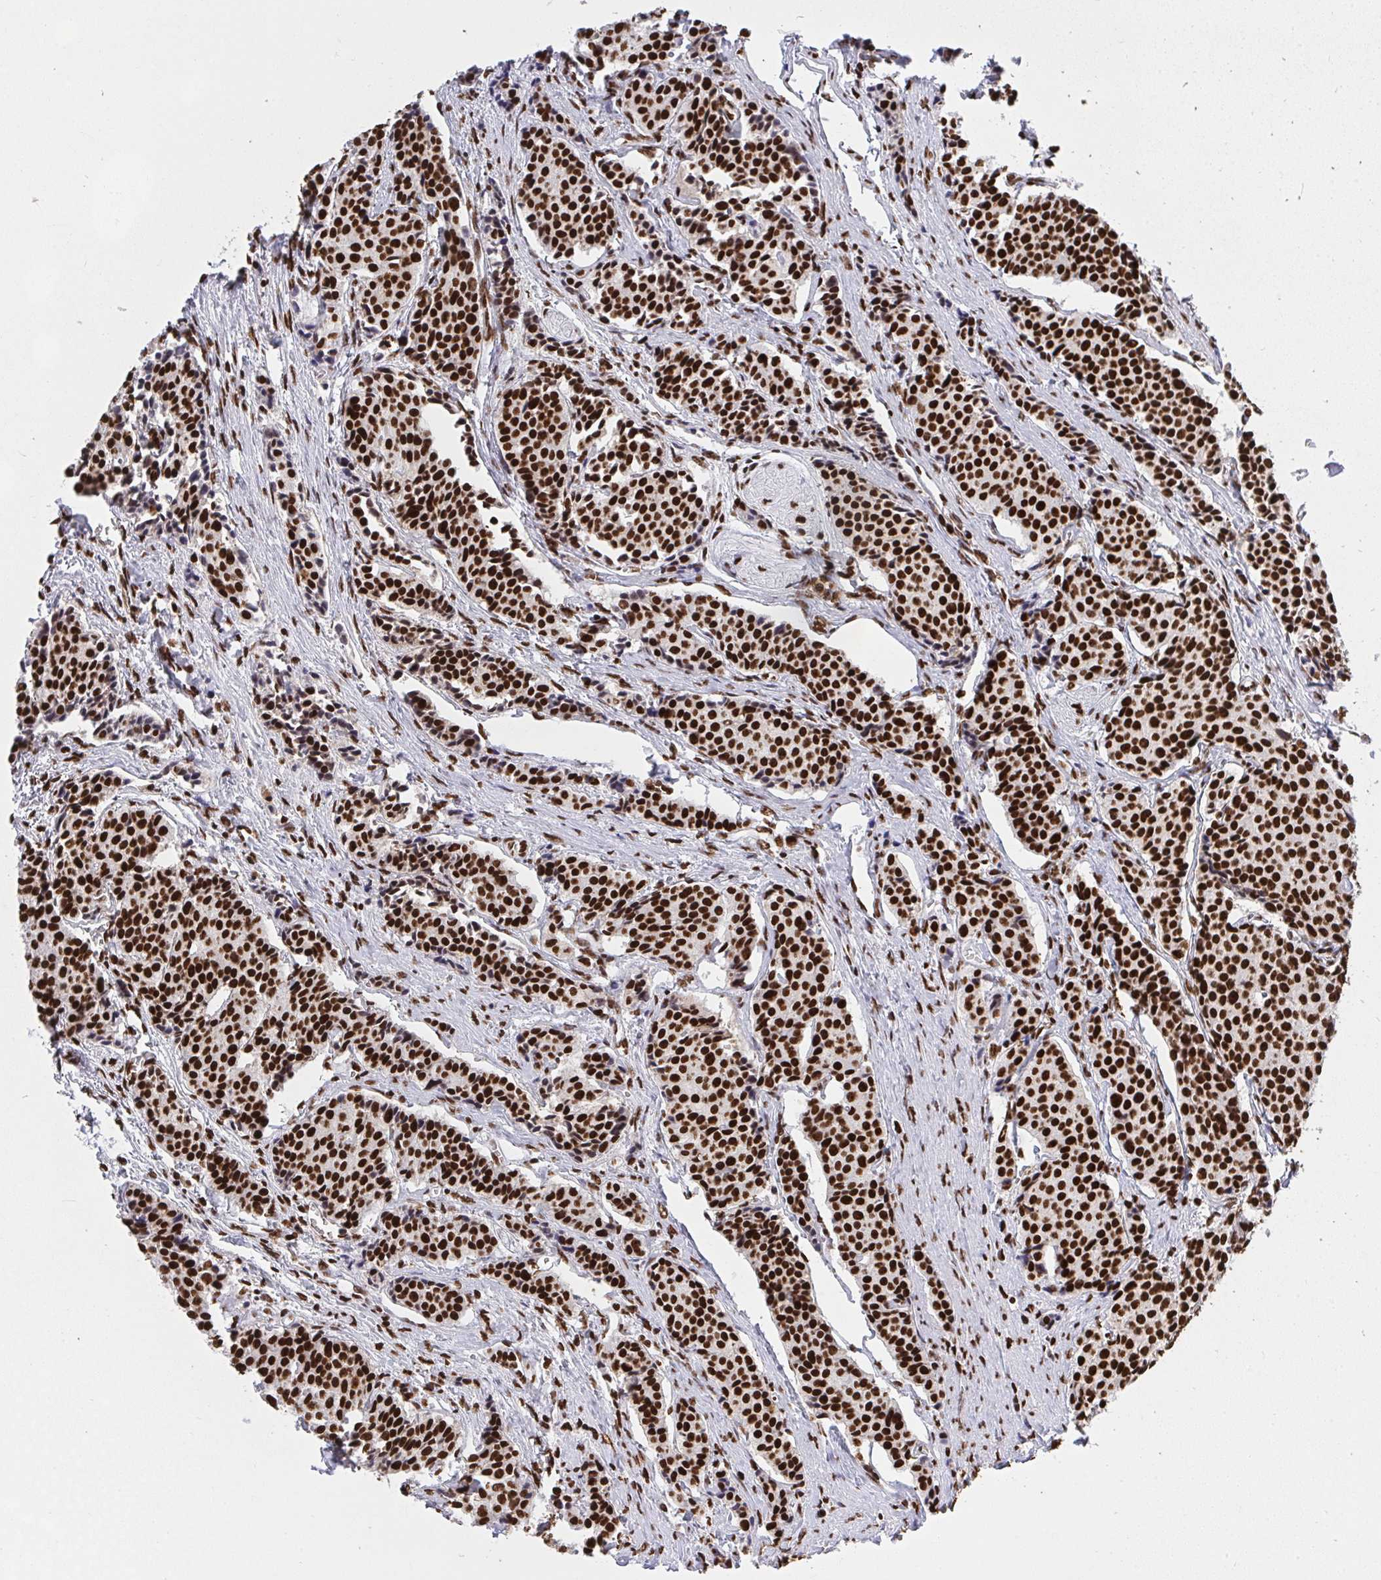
{"staining": {"intensity": "strong", "quantity": ">75%", "location": "nuclear"}, "tissue": "carcinoid", "cell_type": "Tumor cells", "image_type": "cancer", "snomed": [{"axis": "morphology", "description": "Carcinoid, malignant, NOS"}, {"axis": "topography", "description": "Small intestine"}], "caption": "Approximately >75% of tumor cells in human carcinoid (malignant) display strong nuclear protein staining as visualized by brown immunohistochemical staining.", "gene": "HNRNPL", "patient": {"sex": "male", "age": 73}}